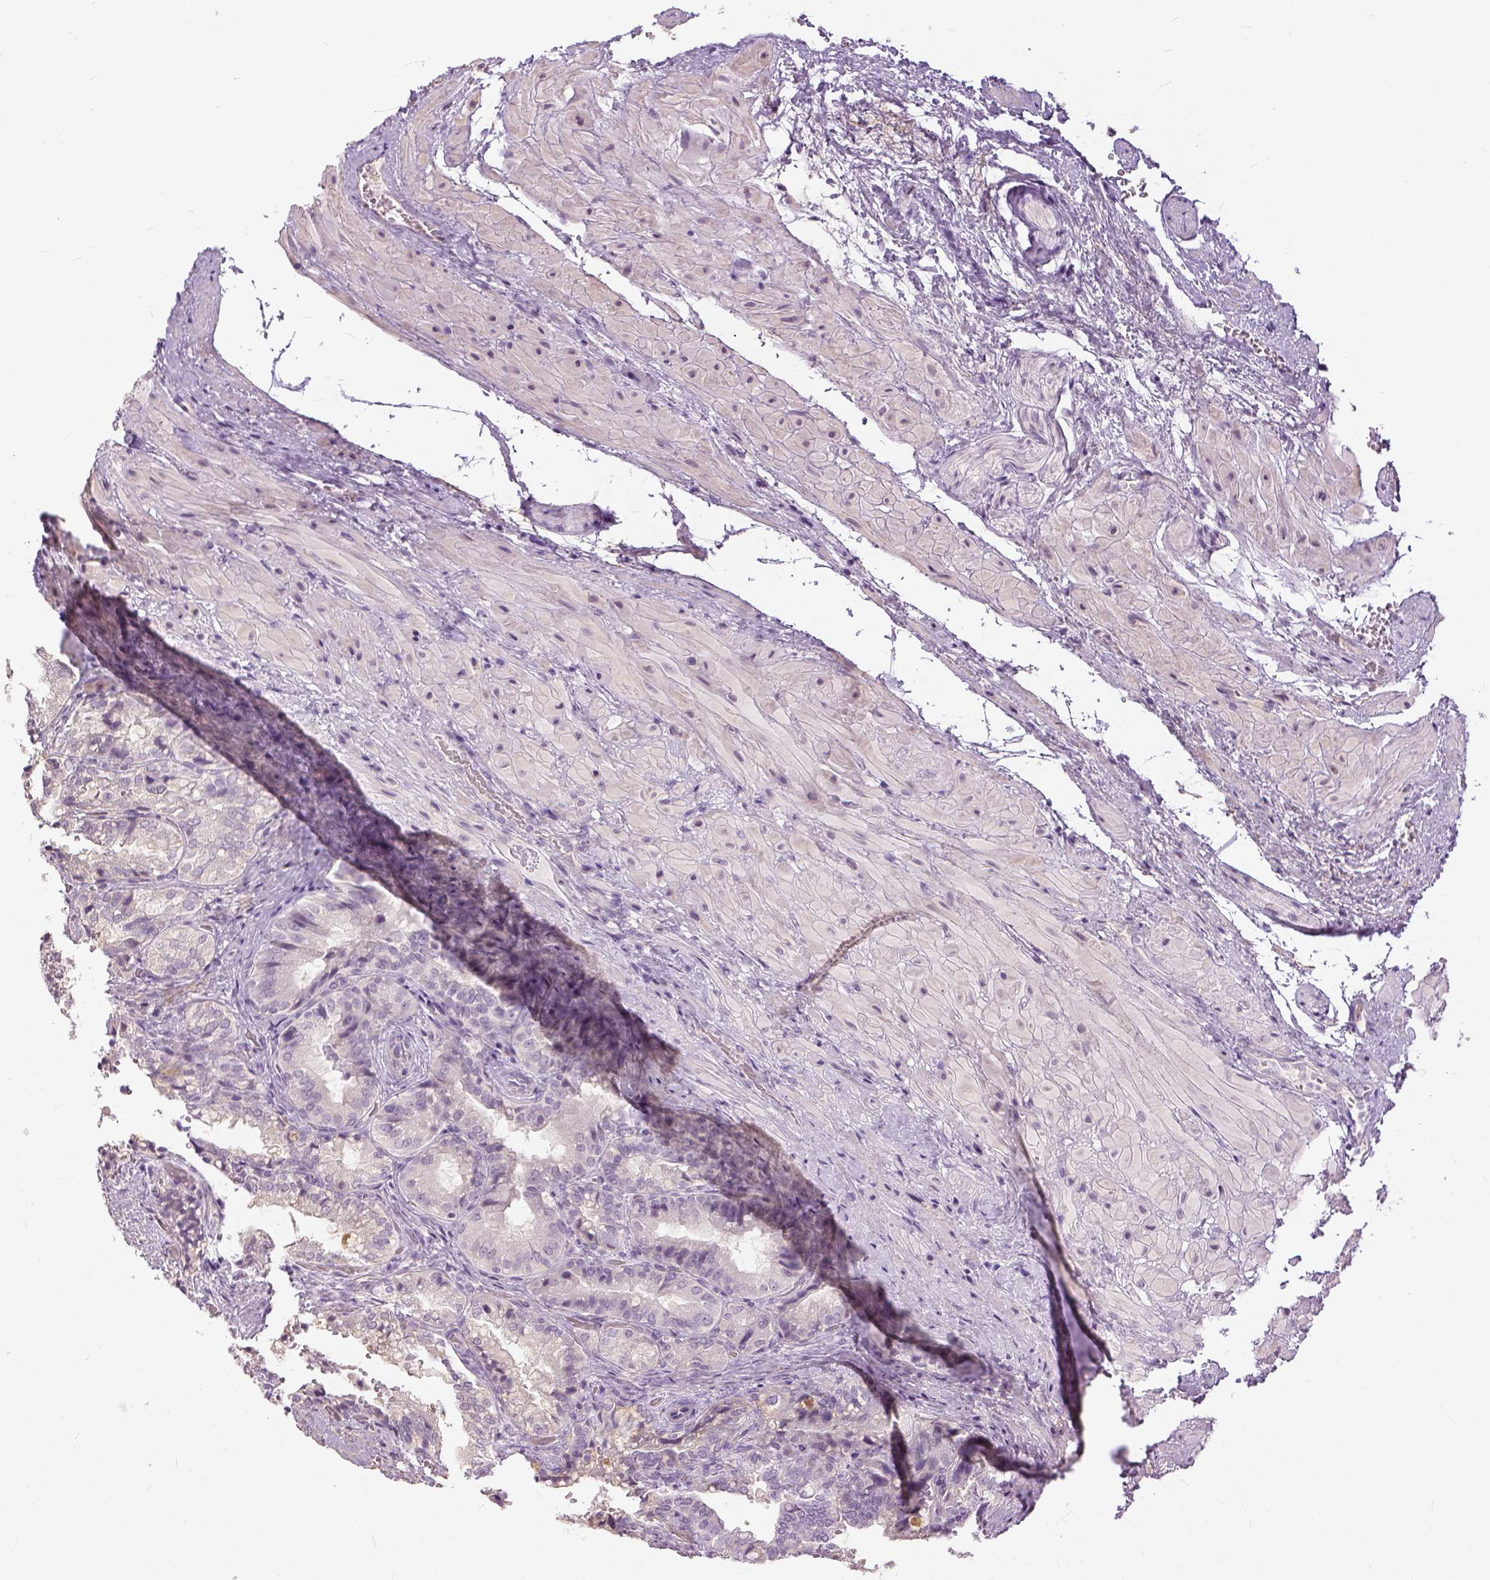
{"staining": {"intensity": "negative", "quantity": "none", "location": "none"}, "tissue": "seminal vesicle", "cell_type": "Glandular cells", "image_type": "normal", "snomed": [{"axis": "morphology", "description": "Normal tissue, NOS"}, {"axis": "topography", "description": "Seminal veicle"}], "caption": "A photomicrograph of human seminal vesicle is negative for staining in glandular cells. (Stains: DAB immunohistochemistry (IHC) with hematoxylin counter stain, Microscopy: brightfield microscopy at high magnification).", "gene": "ANO2", "patient": {"sex": "male", "age": 57}}